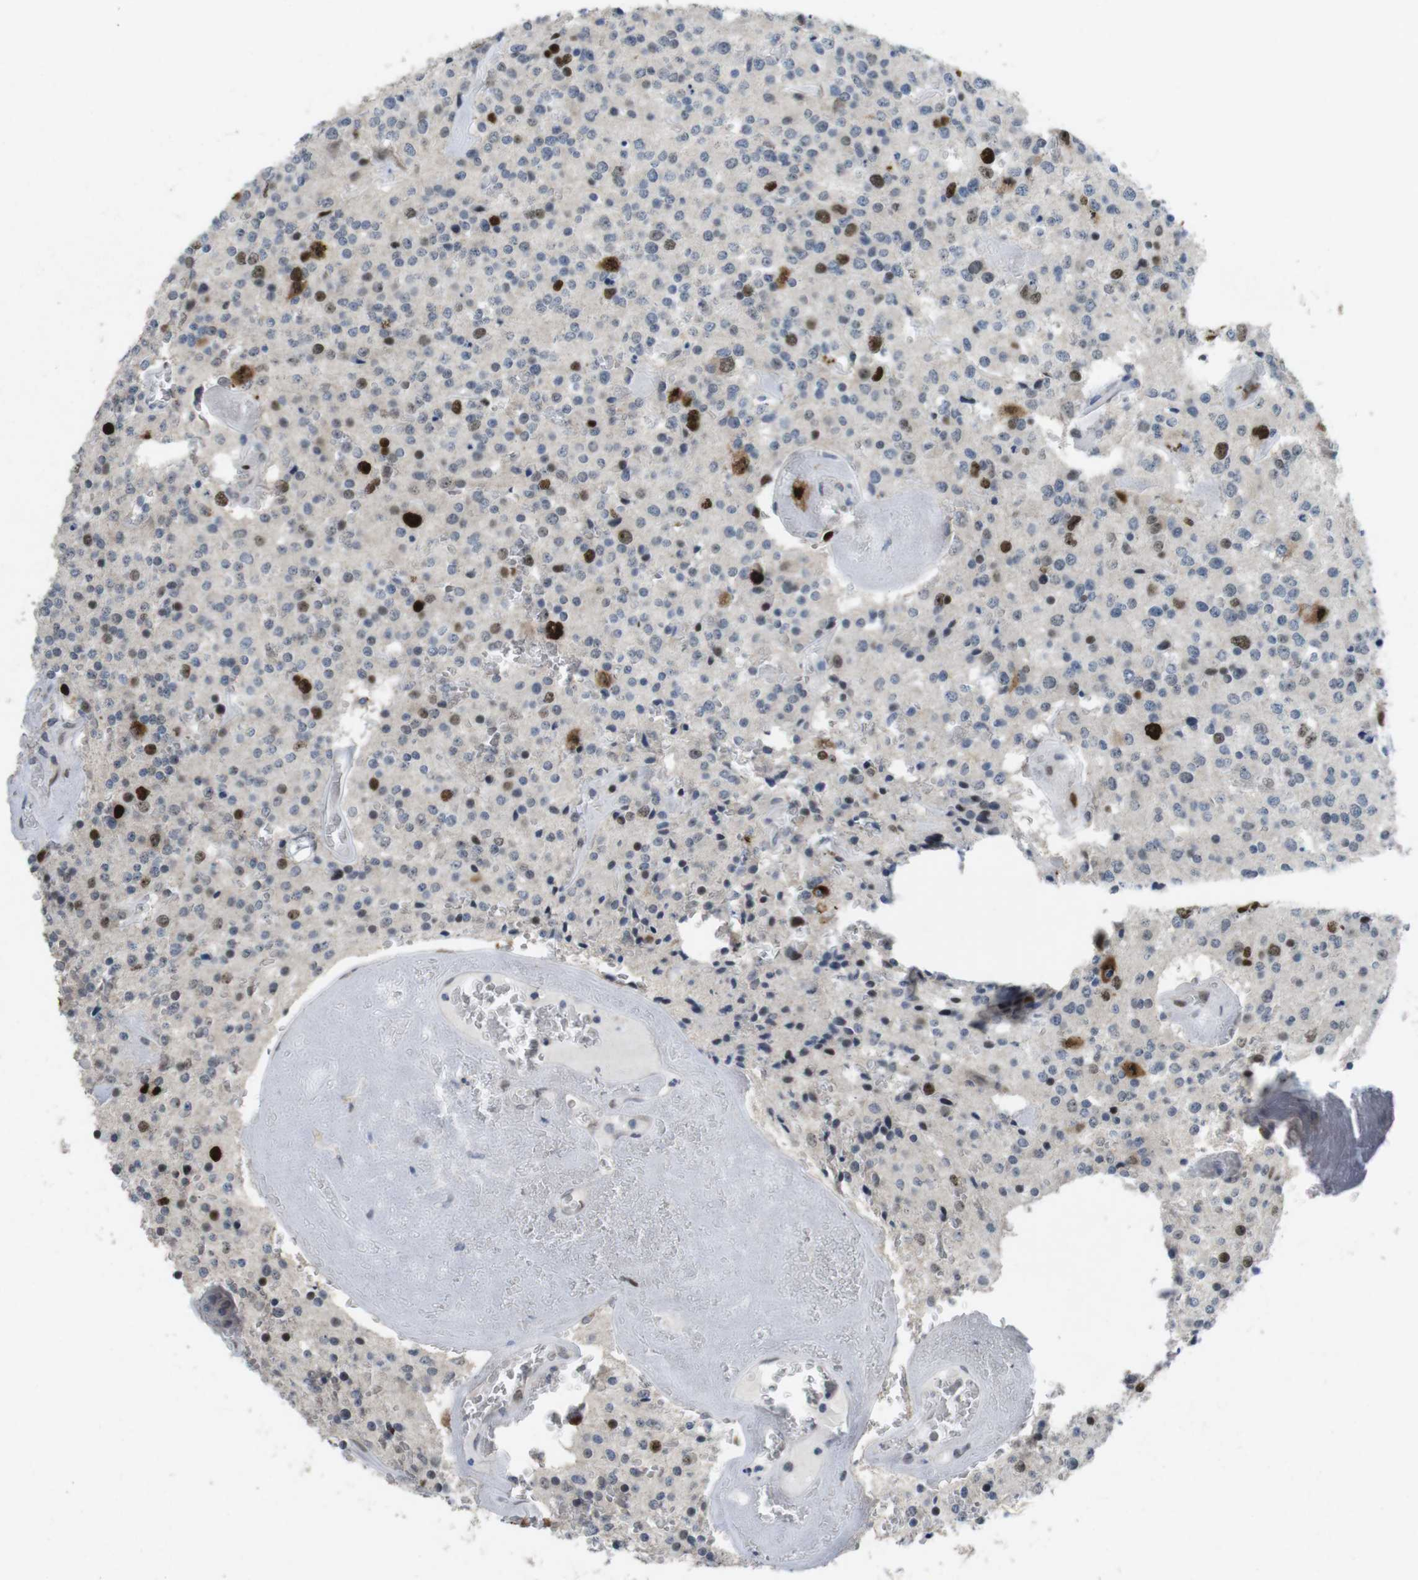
{"staining": {"intensity": "strong", "quantity": "<25%", "location": "nuclear"}, "tissue": "glioma", "cell_type": "Tumor cells", "image_type": "cancer", "snomed": [{"axis": "morphology", "description": "Glioma, malignant, Low grade"}, {"axis": "topography", "description": "Brain"}], "caption": "Glioma stained with immunohistochemistry (IHC) reveals strong nuclear expression in approximately <25% of tumor cells. (DAB (3,3'-diaminobenzidine) IHC with brightfield microscopy, high magnification).", "gene": "KPNA2", "patient": {"sex": "male", "age": 58}}